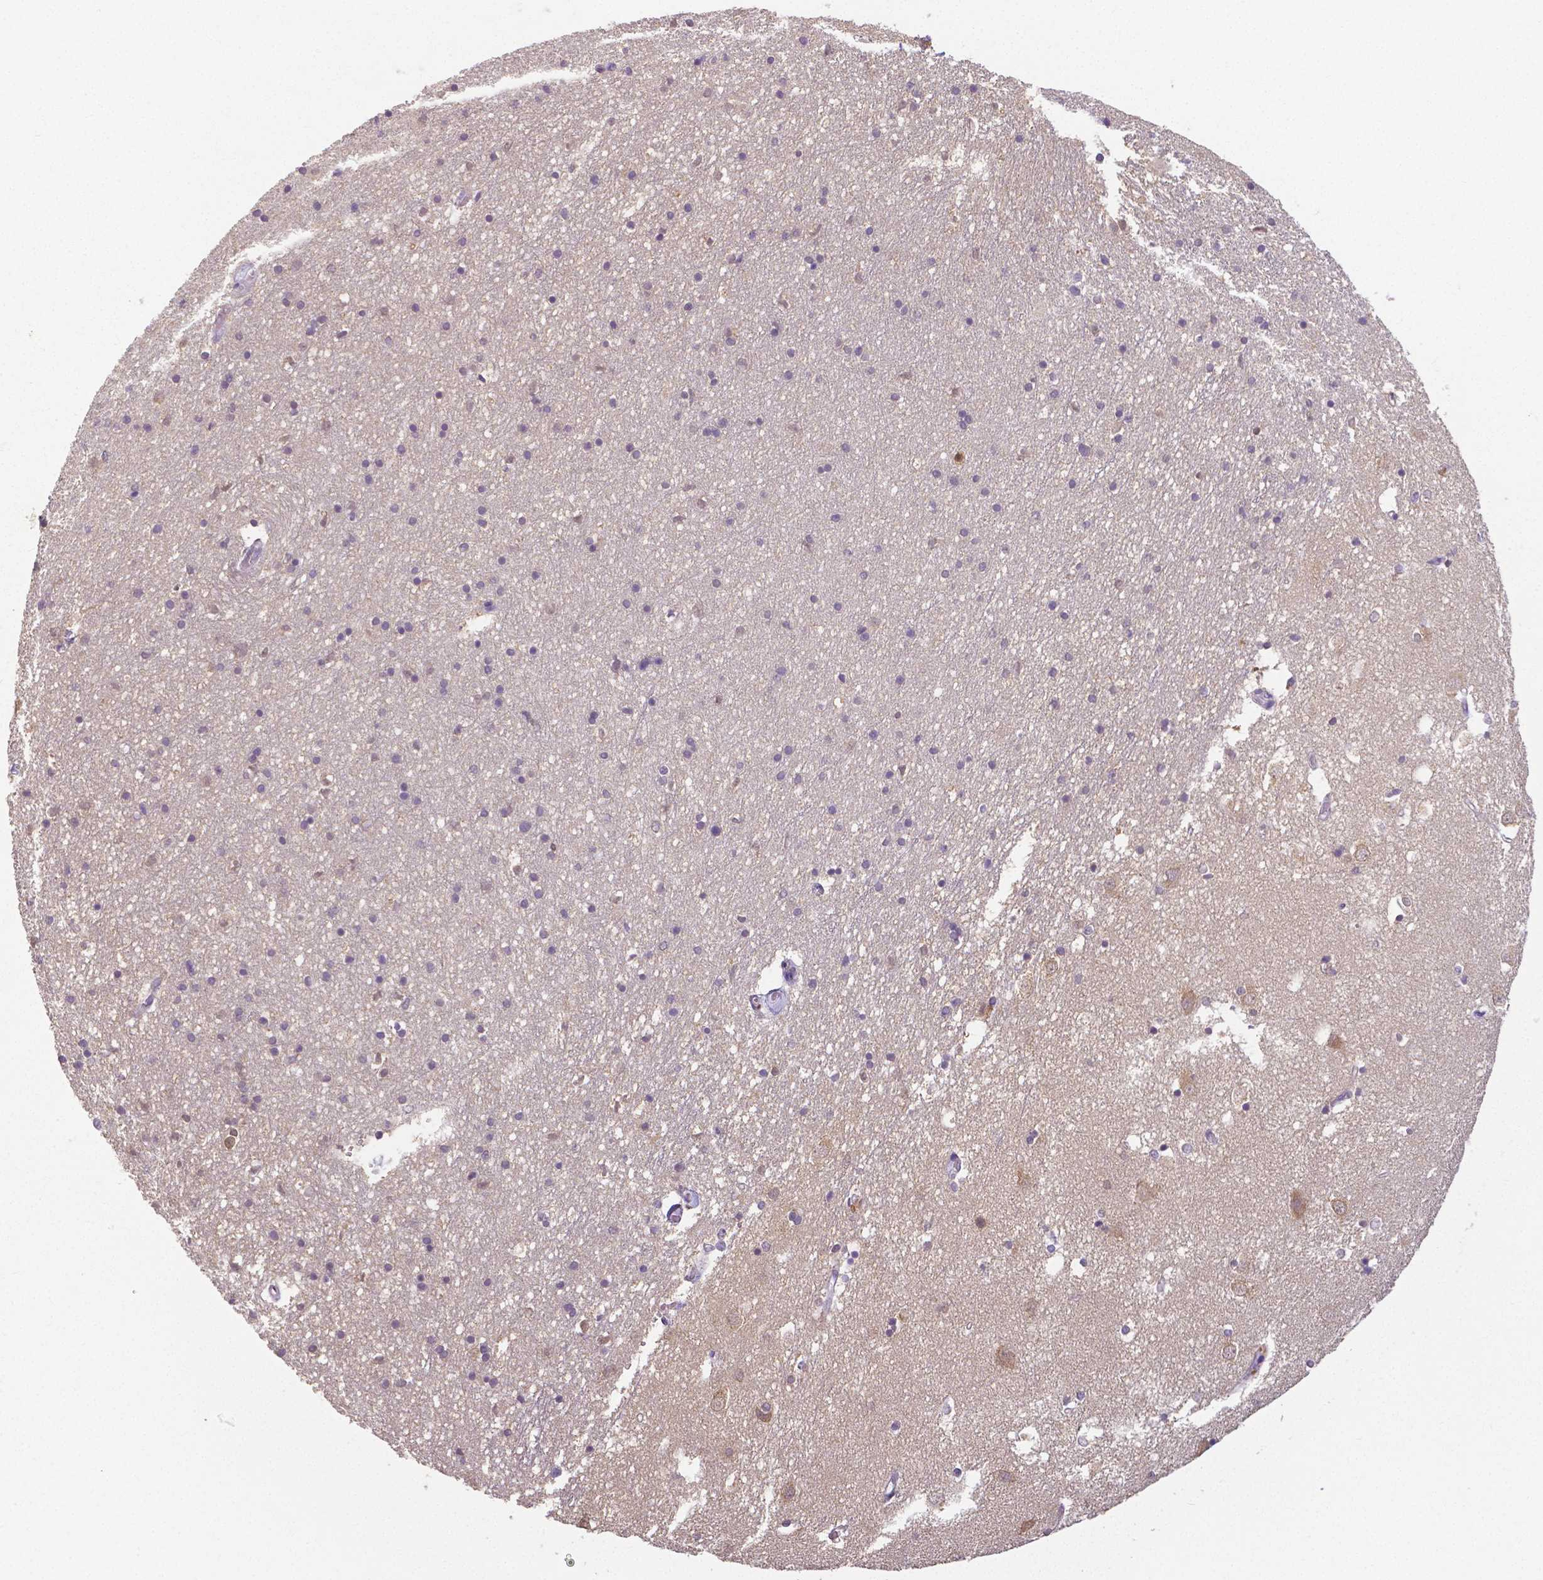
{"staining": {"intensity": "negative", "quantity": "none", "location": "none"}, "tissue": "caudate", "cell_type": "Glial cells", "image_type": "normal", "snomed": [{"axis": "morphology", "description": "Normal tissue, NOS"}, {"axis": "topography", "description": "Lateral ventricle wall"}], "caption": "Immunohistochemistry photomicrograph of unremarkable caudate: human caudate stained with DAB (3,3'-diaminobenzidine) reveals no significant protein expression in glial cells.", "gene": "CRMP1", "patient": {"sex": "male", "age": 54}}